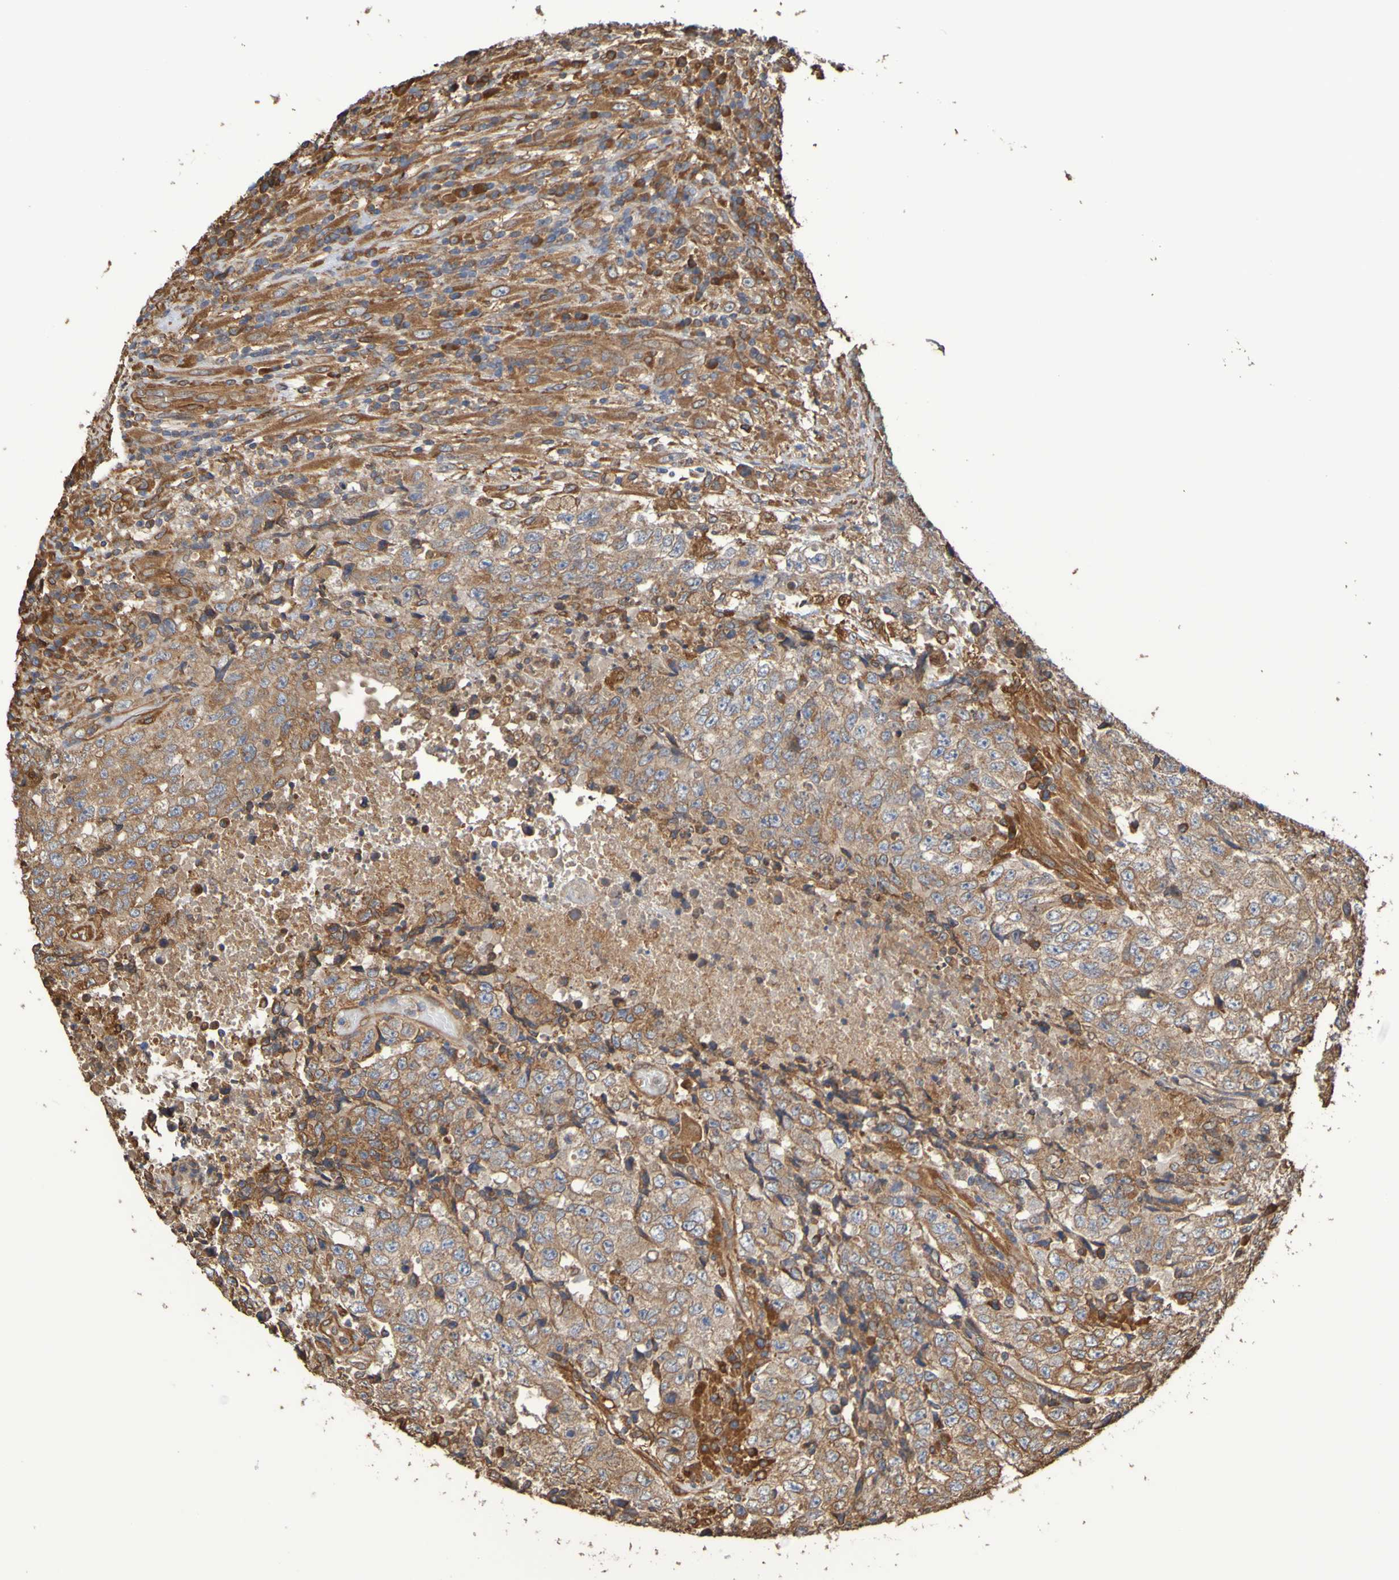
{"staining": {"intensity": "weak", "quantity": ">75%", "location": "cytoplasmic/membranous"}, "tissue": "testis cancer", "cell_type": "Tumor cells", "image_type": "cancer", "snomed": [{"axis": "morphology", "description": "Necrosis, NOS"}, {"axis": "morphology", "description": "Carcinoma, Embryonal, NOS"}, {"axis": "topography", "description": "Testis"}], "caption": "Immunohistochemical staining of testis embryonal carcinoma reveals weak cytoplasmic/membranous protein expression in about >75% of tumor cells. (Stains: DAB (3,3'-diaminobenzidine) in brown, nuclei in blue, Microscopy: brightfield microscopy at high magnification).", "gene": "RAB11A", "patient": {"sex": "male", "age": 19}}